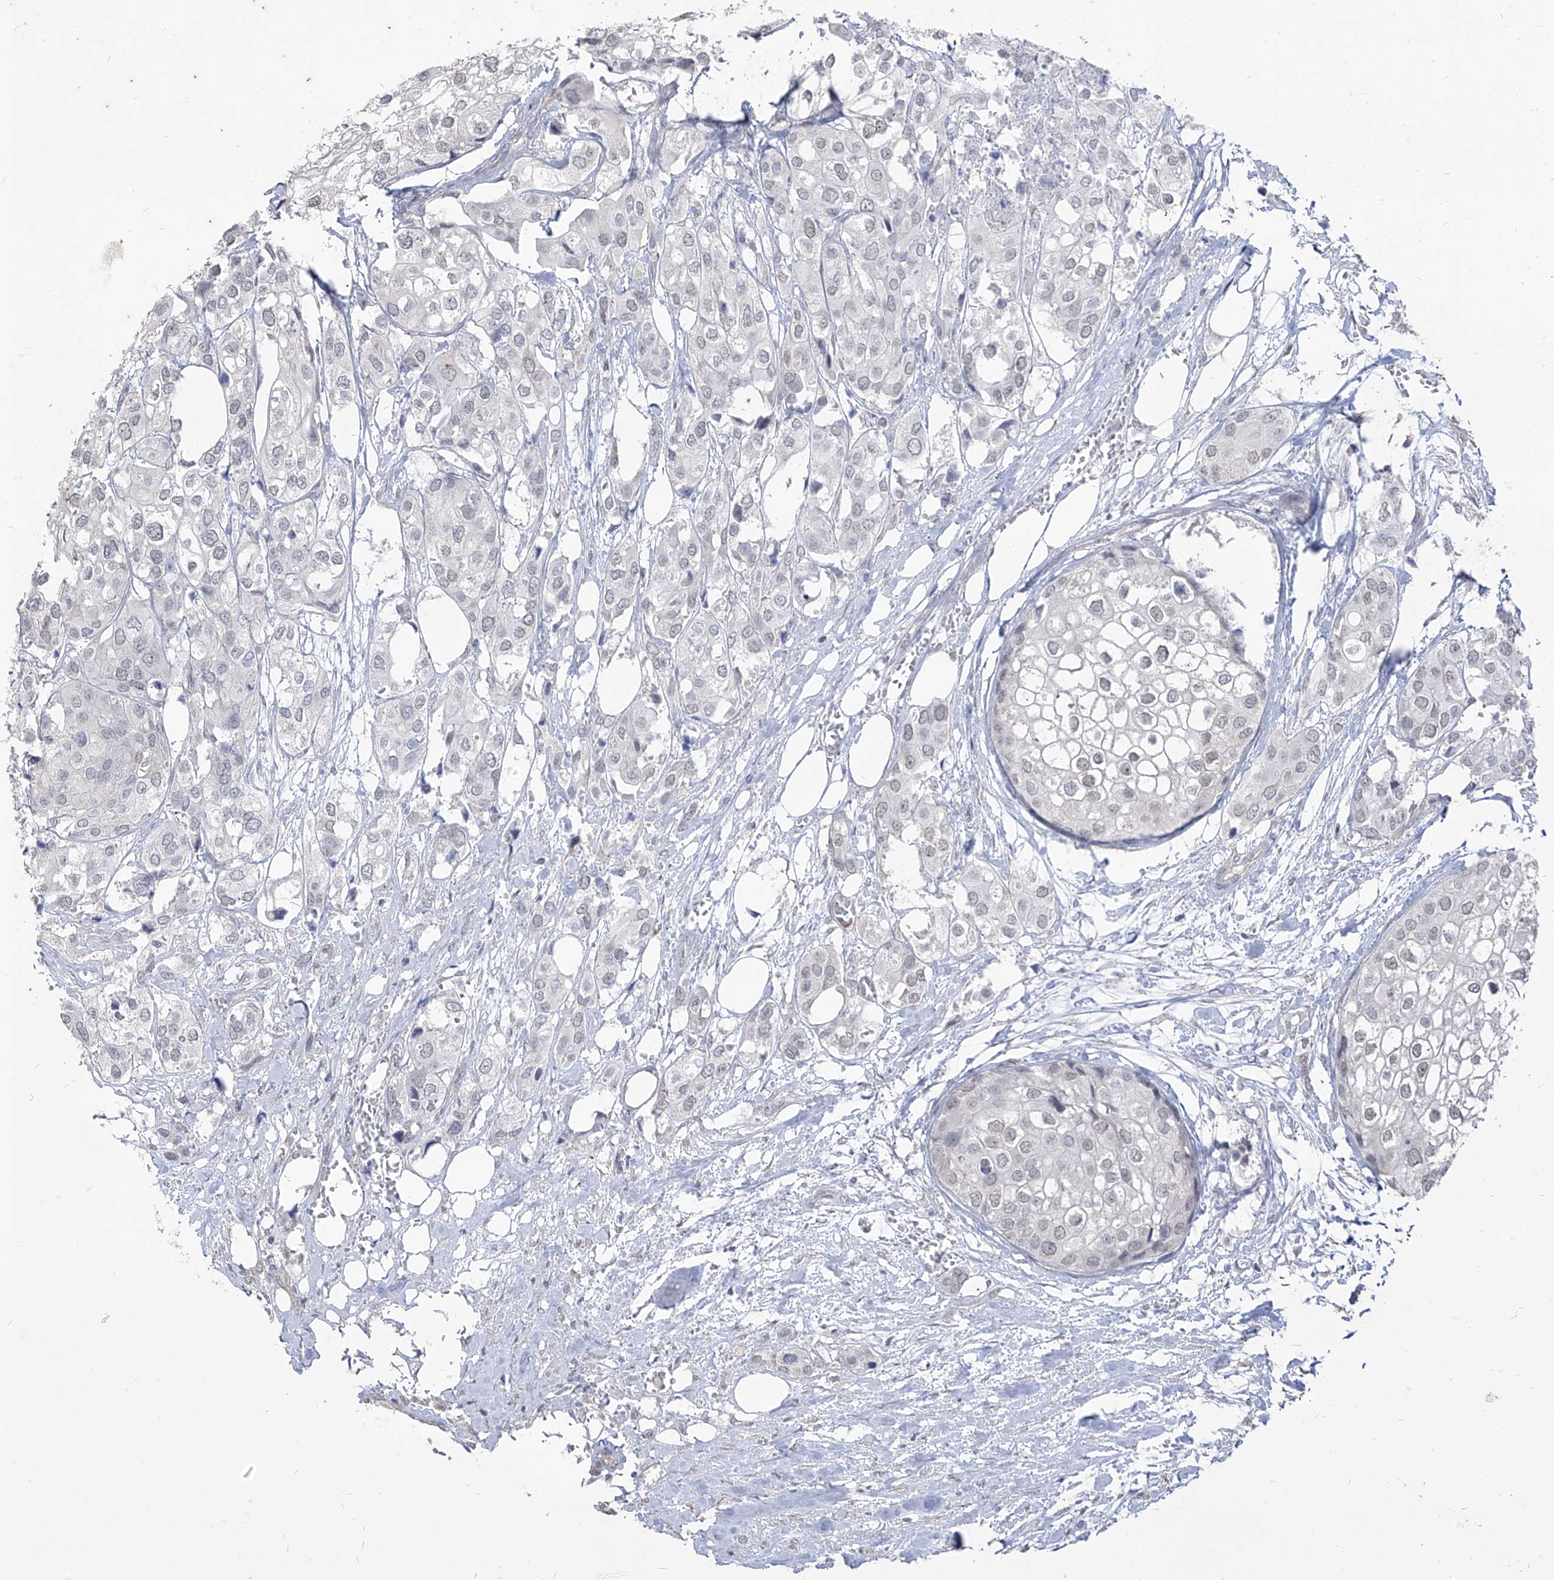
{"staining": {"intensity": "negative", "quantity": "none", "location": "none"}, "tissue": "urothelial cancer", "cell_type": "Tumor cells", "image_type": "cancer", "snomed": [{"axis": "morphology", "description": "Urothelial carcinoma, High grade"}, {"axis": "topography", "description": "Urinary bladder"}], "caption": "The immunohistochemistry (IHC) micrograph has no significant positivity in tumor cells of urothelial cancer tissue. (DAB IHC with hematoxylin counter stain).", "gene": "PHF20L1", "patient": {"sex": "male", "age": 64}}